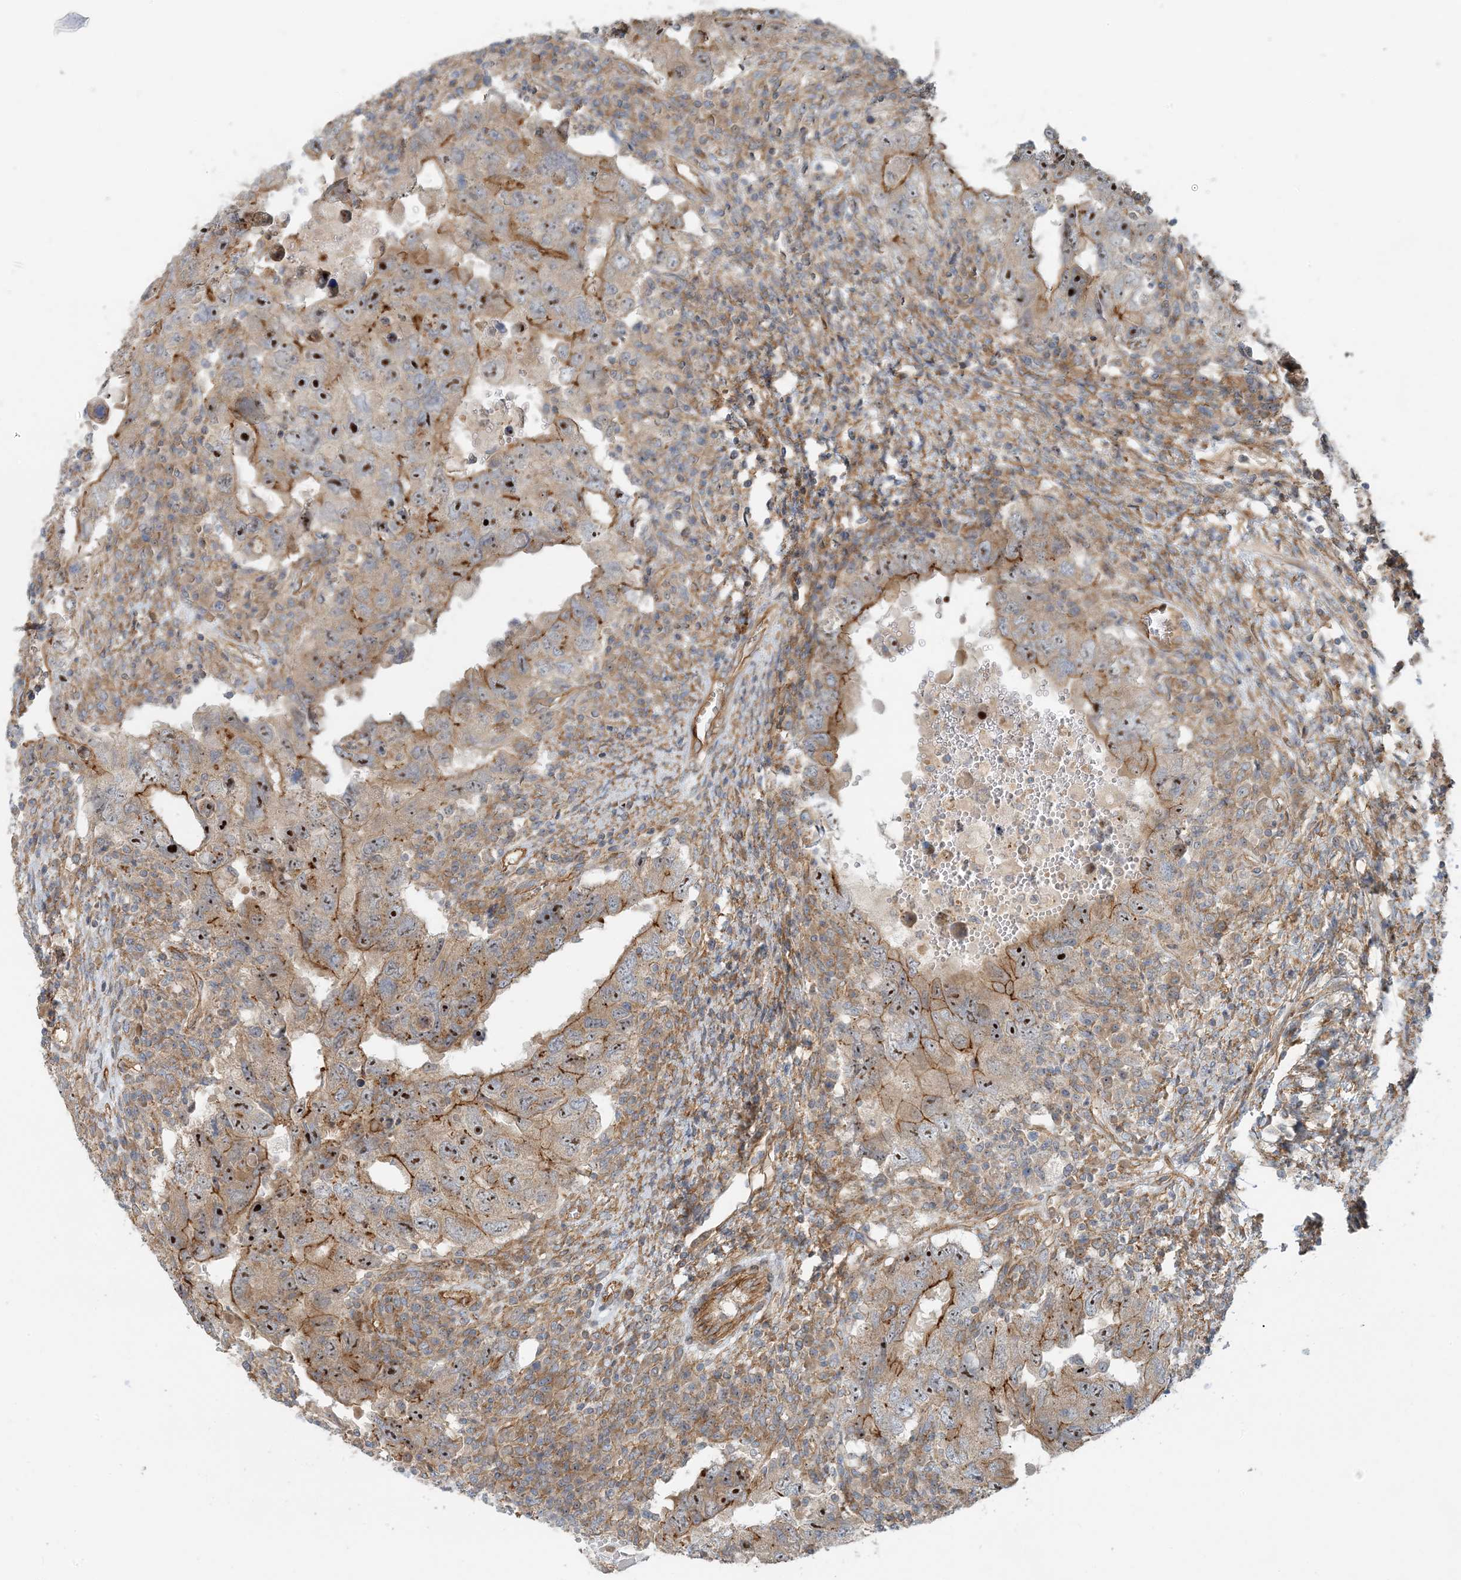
{"staining": {"intensity": "moderate", "quantity": ">75%", "location": "cytoplasmic/membranous,nuclear"}, "tissue": "testis cancer", "cell_type": "Tumor cells", "image_type": "cancer", "snomed": [{"axis": "morphology", "description": "Carcinoma, Embryonal, NOS"}, {"axis": "topography", "description": "Testis"}], "caption": "Protein staining of testis embryonal carcinoma tissue displays moderate cytoplasmic/membranous and nuclear staining in about >75% of tumor cells. The protein is stained brown, and the nuclei are stained in blue (DAB (3,3'-diaminobenzidine) IHC with brightfield microscopy, high magnification).", "gene": "MYL5", "patient": {"sex": "male", "age": 26}}